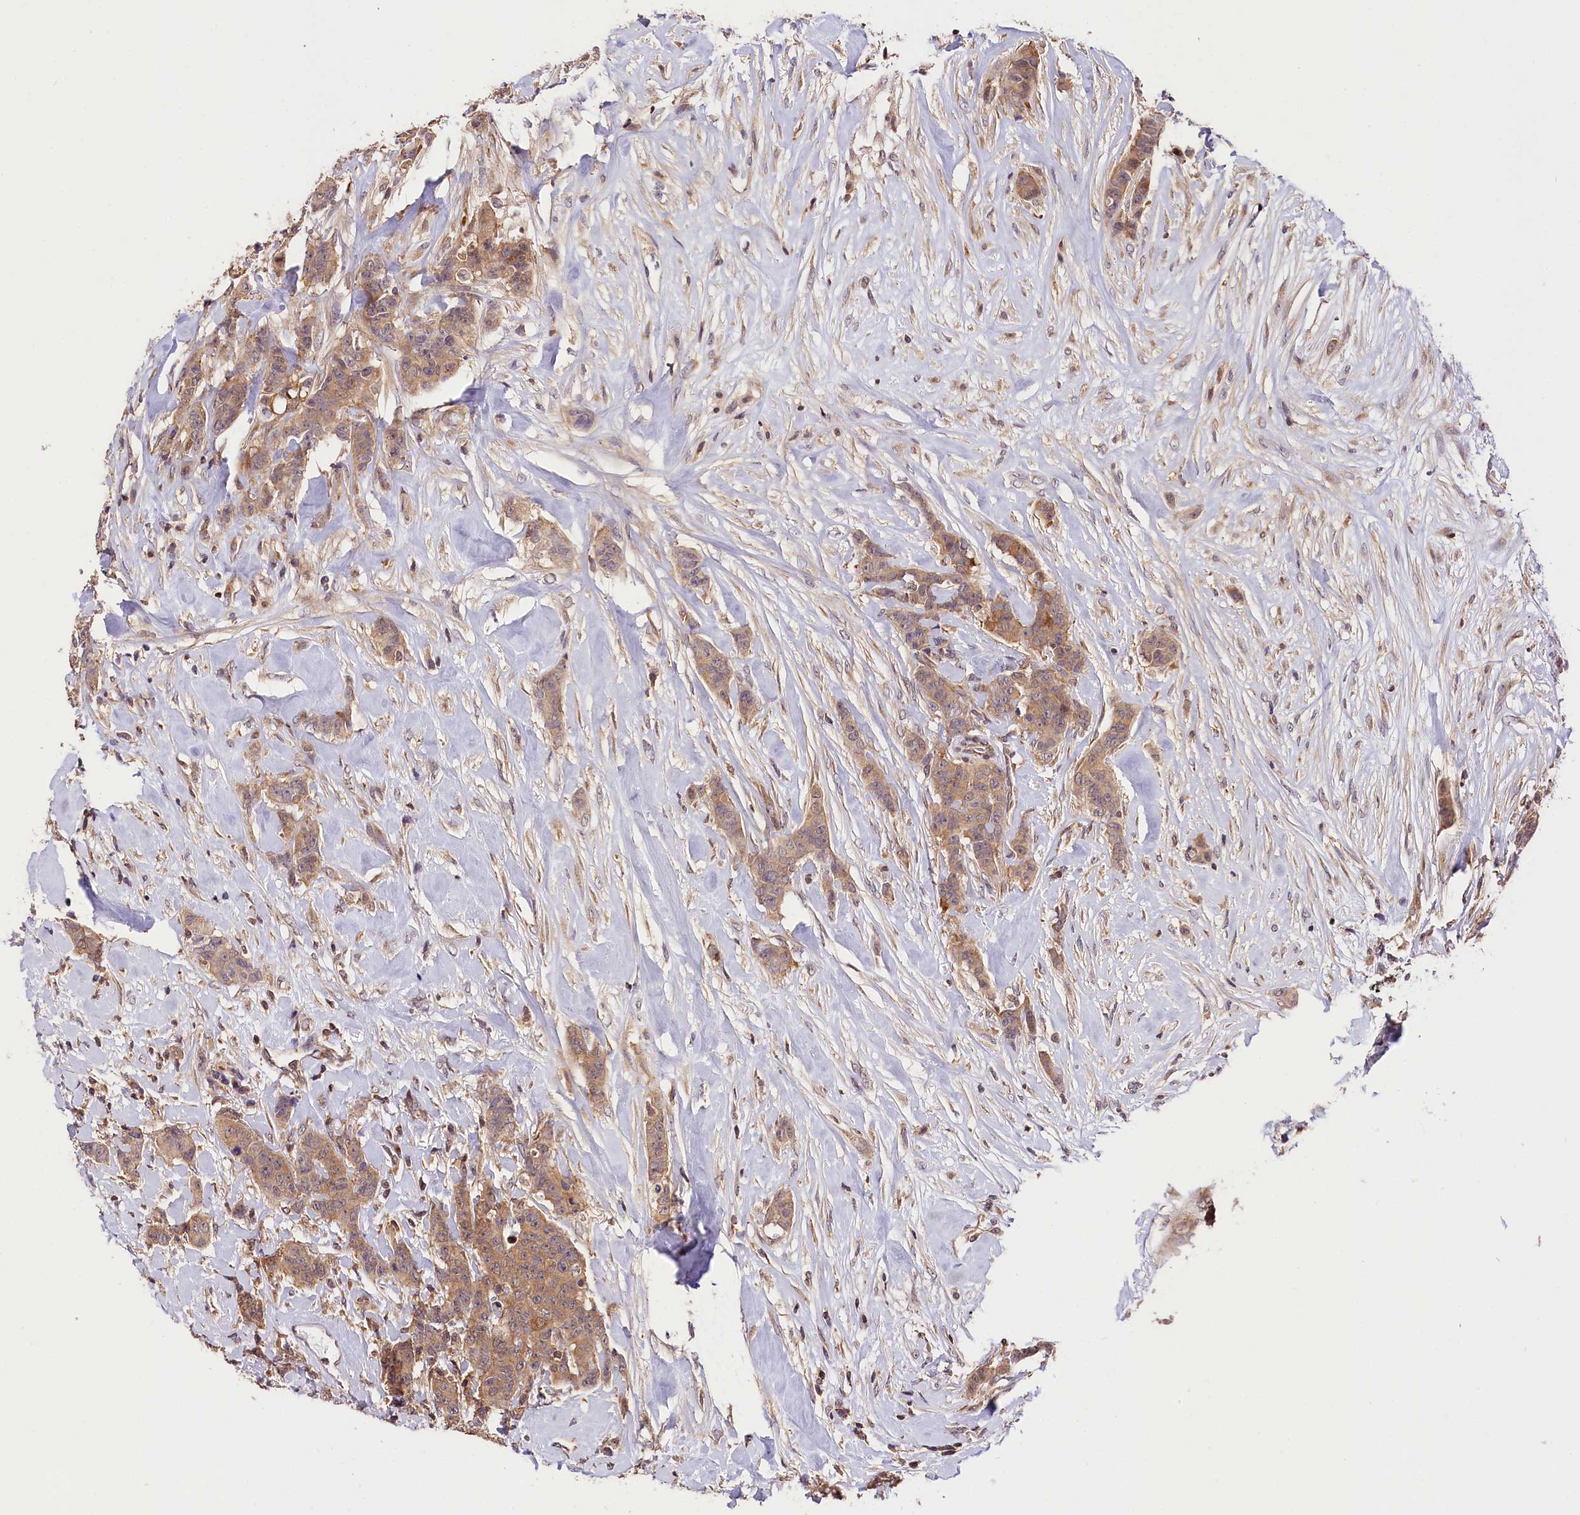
{"staining": {"intensity": "moderate", "quantity": ">75%", "location": "cytoplasmic/membranous"}, "tissue": "breast cancer", "cell_type": "Tumor cells", "image_type": "cancer", "snomed": [{"axis": "morphology", "description": "Duct carcinoma"}, {"axis": "topography", "description": "Breast"}], "caption": "Brown immunohistochemical staining in human breast cancer (infiltrating ductal carcinoma) shows moderate cytoplasmic/membranous staining in about >75% of tumor cells. (IHC, brightfield microscopy, high magnification).", "gene": "CHORDC1", "patient": {"sex": "female", "age": 40}}